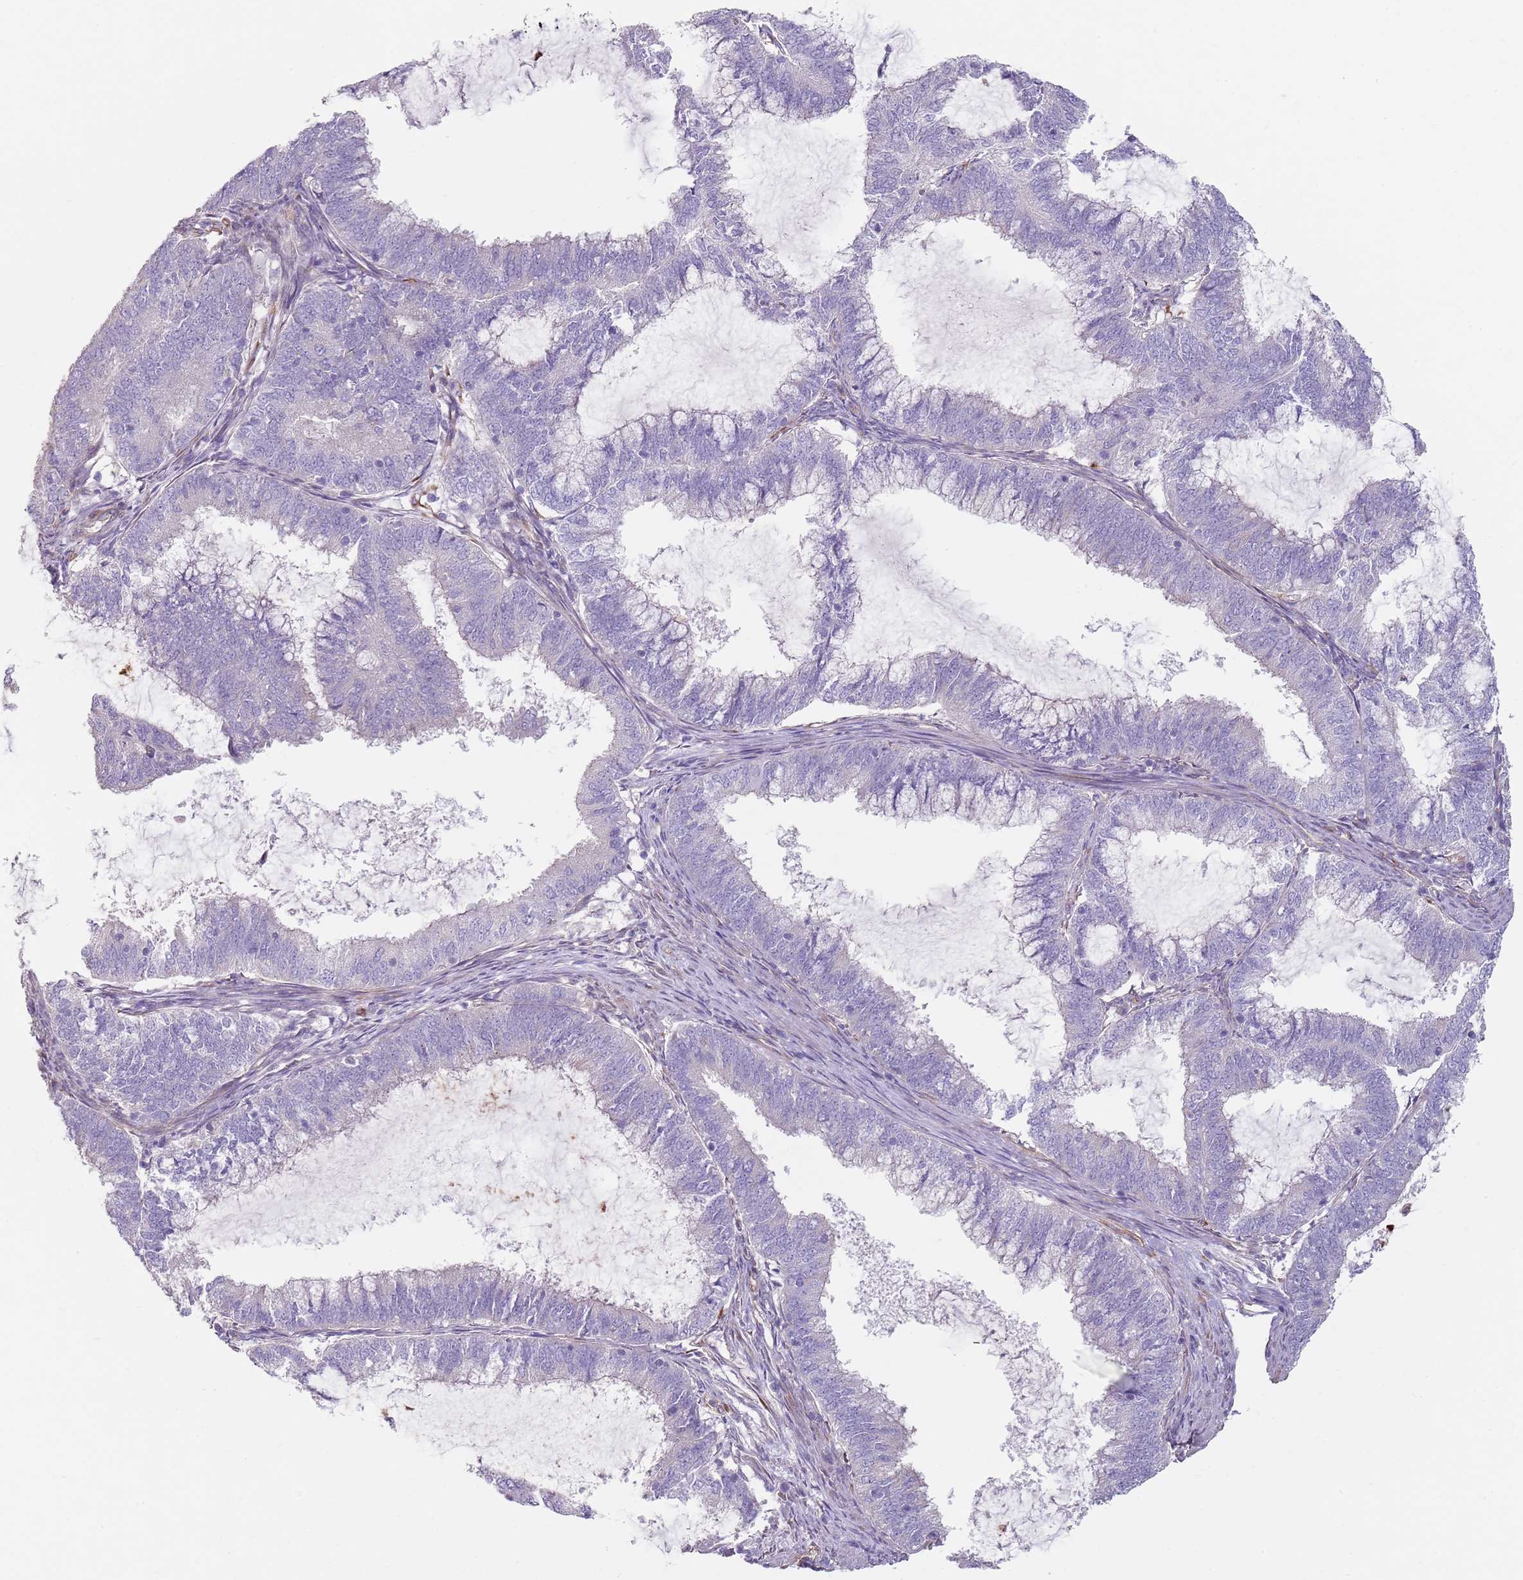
{"staining": {"intensity": "negative", "quantity": "none", "location": "none"}, "tissue": "endometrial cancer", "cell_type": "Tumor cells", "image_type": "cancer", "snomed": [{"axis": "morphology", "description": "Adenocarcinoma, NOS"}, {"axis": "topography", "description": "Endometrium"}], "caption": "Tumor cells are negative for brown protein staining in adenocarcinoma (endometrial).", "gene": "PHLPP2", "patient": {"sex": "female", "age": 51}}